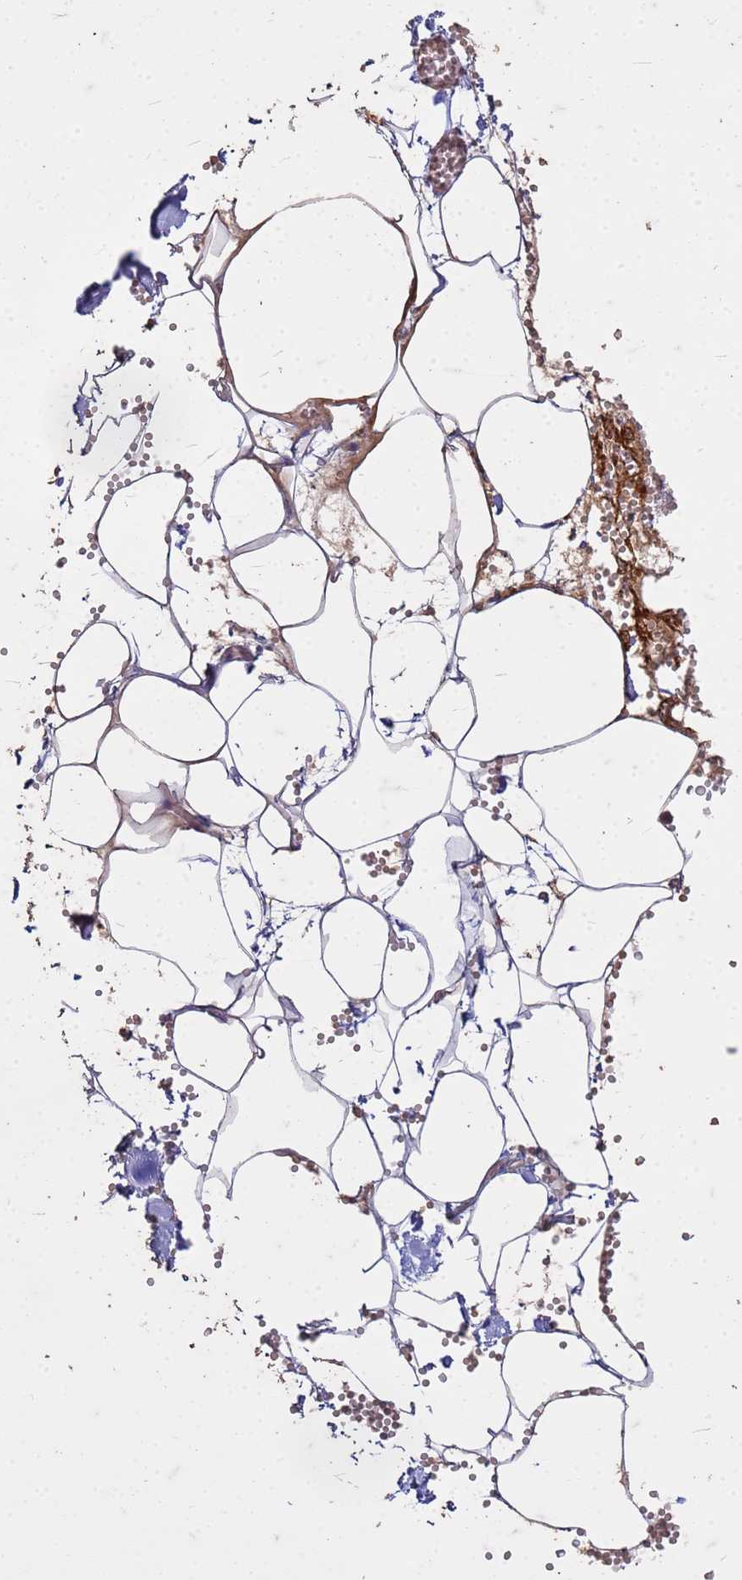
{"staining": {"intensity": "negative", "quantity": "none", "location": "none"}, "tissue": "adipose tissue", "cell_type": "Adipocytes", "image_type": "normal", "snomed": [{"axis": "morphology", "description": "Normal tissue, NOS"}, {"axis": "topography", "description": "Gallbladder"}, {"axis": "topography", "description": "Peripheral nerve tissue"}], "caption": "An immunohistochemistry (IHC) image of normal adipose tissue is shown. There is no staining in adipocytes of adipose tissue.", "gene": "FAM184B", "patient": {"sex": "male", "age": 38}}